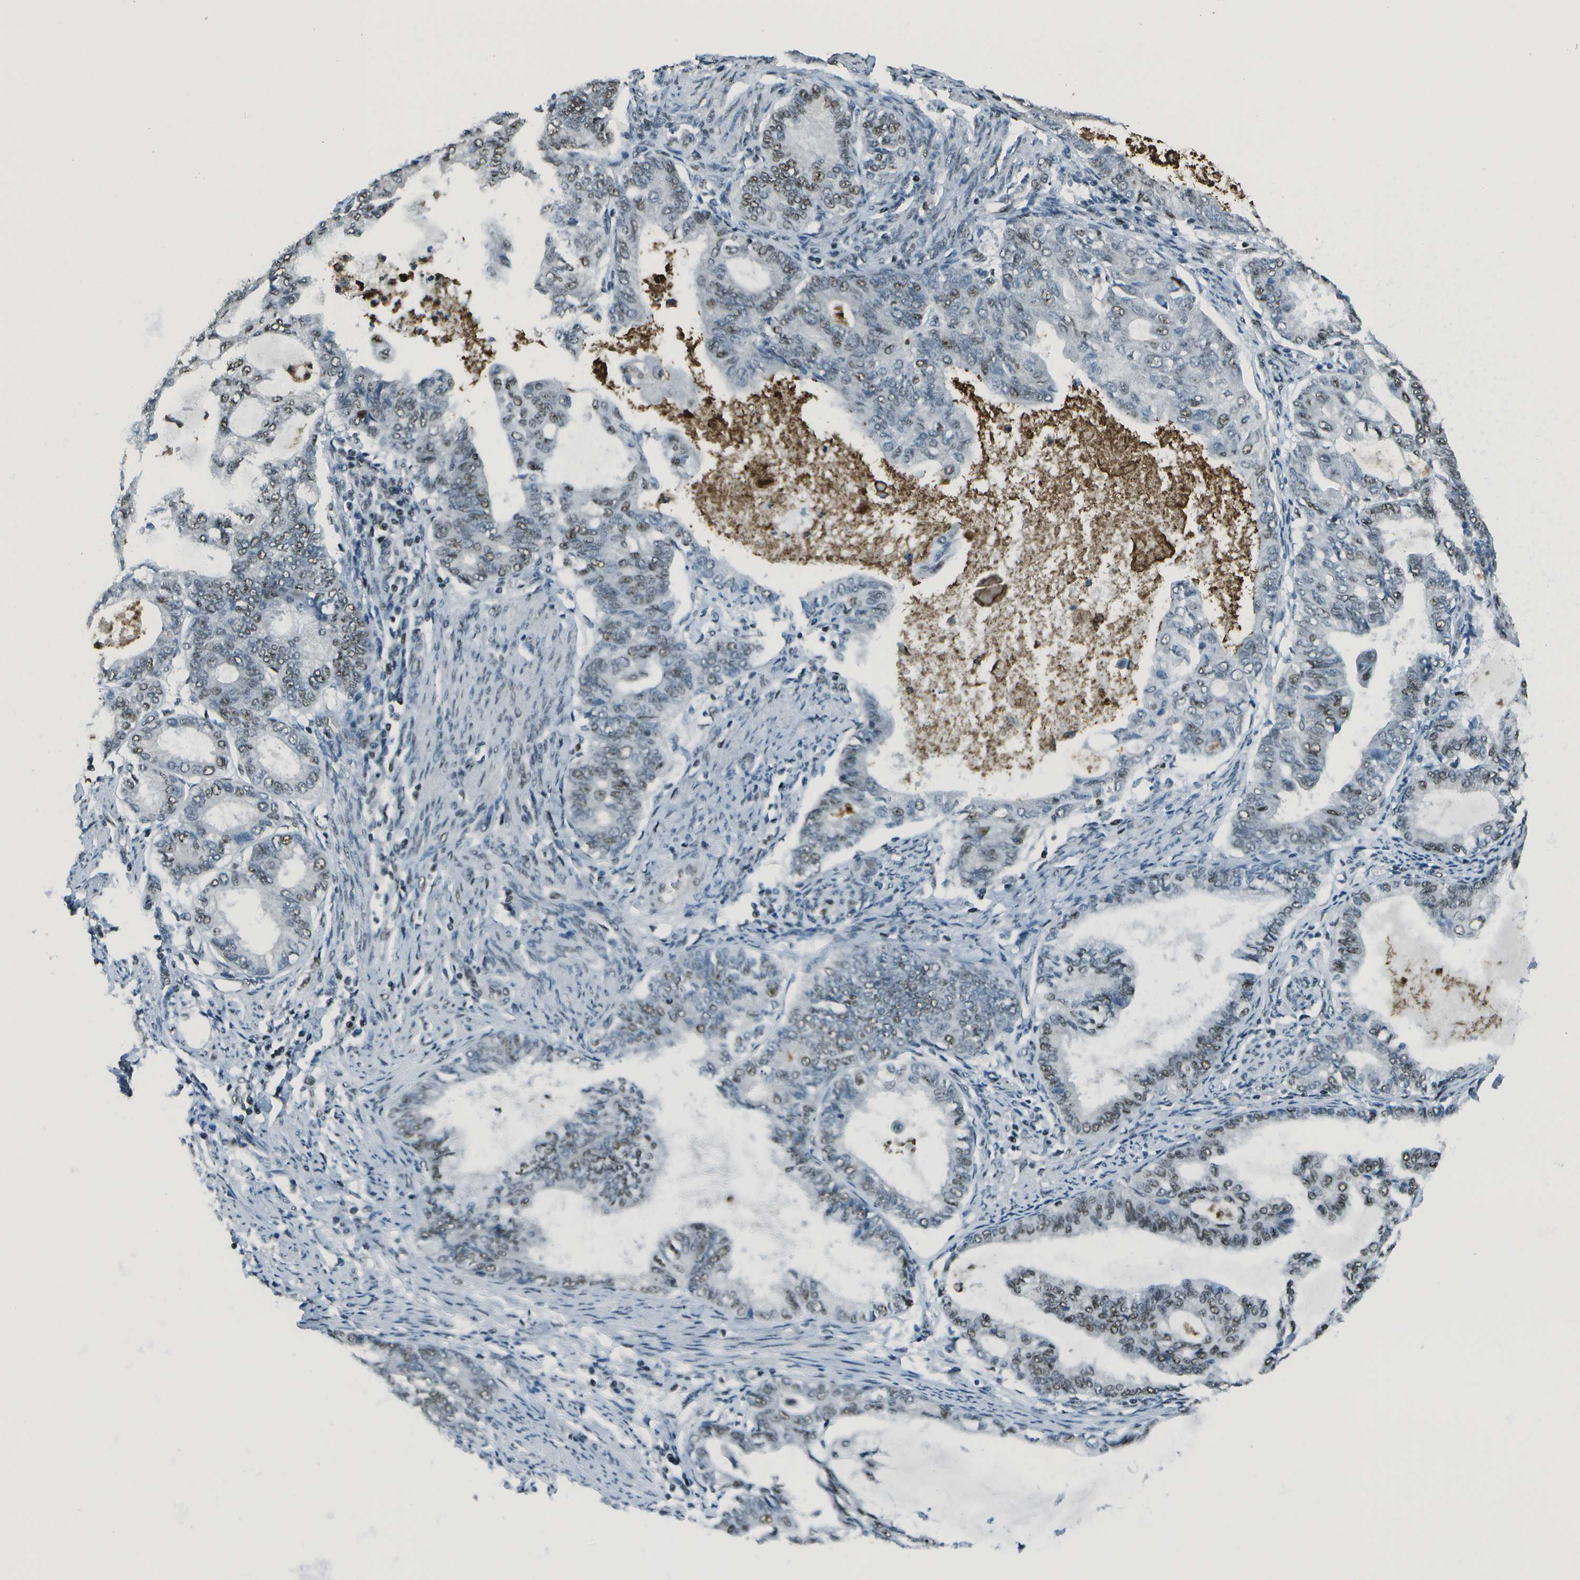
{"staining": {"intensity": "weak", "quantity": "25%-75%", "location": "nuclear"}, "tissue": "endometrial cancer", "cell_type": "Tumor cells", "image_type": "cancer", "snomed": [{"axis": "morphology", "description": "Adenocarcinoma, NOS"}, {"axis": "topography", "description": "Endometrium"}], "caption": "Immunohistochemical staining of endometrial cancer demonstrates weak nuclear protein expression in about 25%-75% of tumor cells.", "gene": "DEPDC1", "patient": {"sex": "female", "age": 86}}